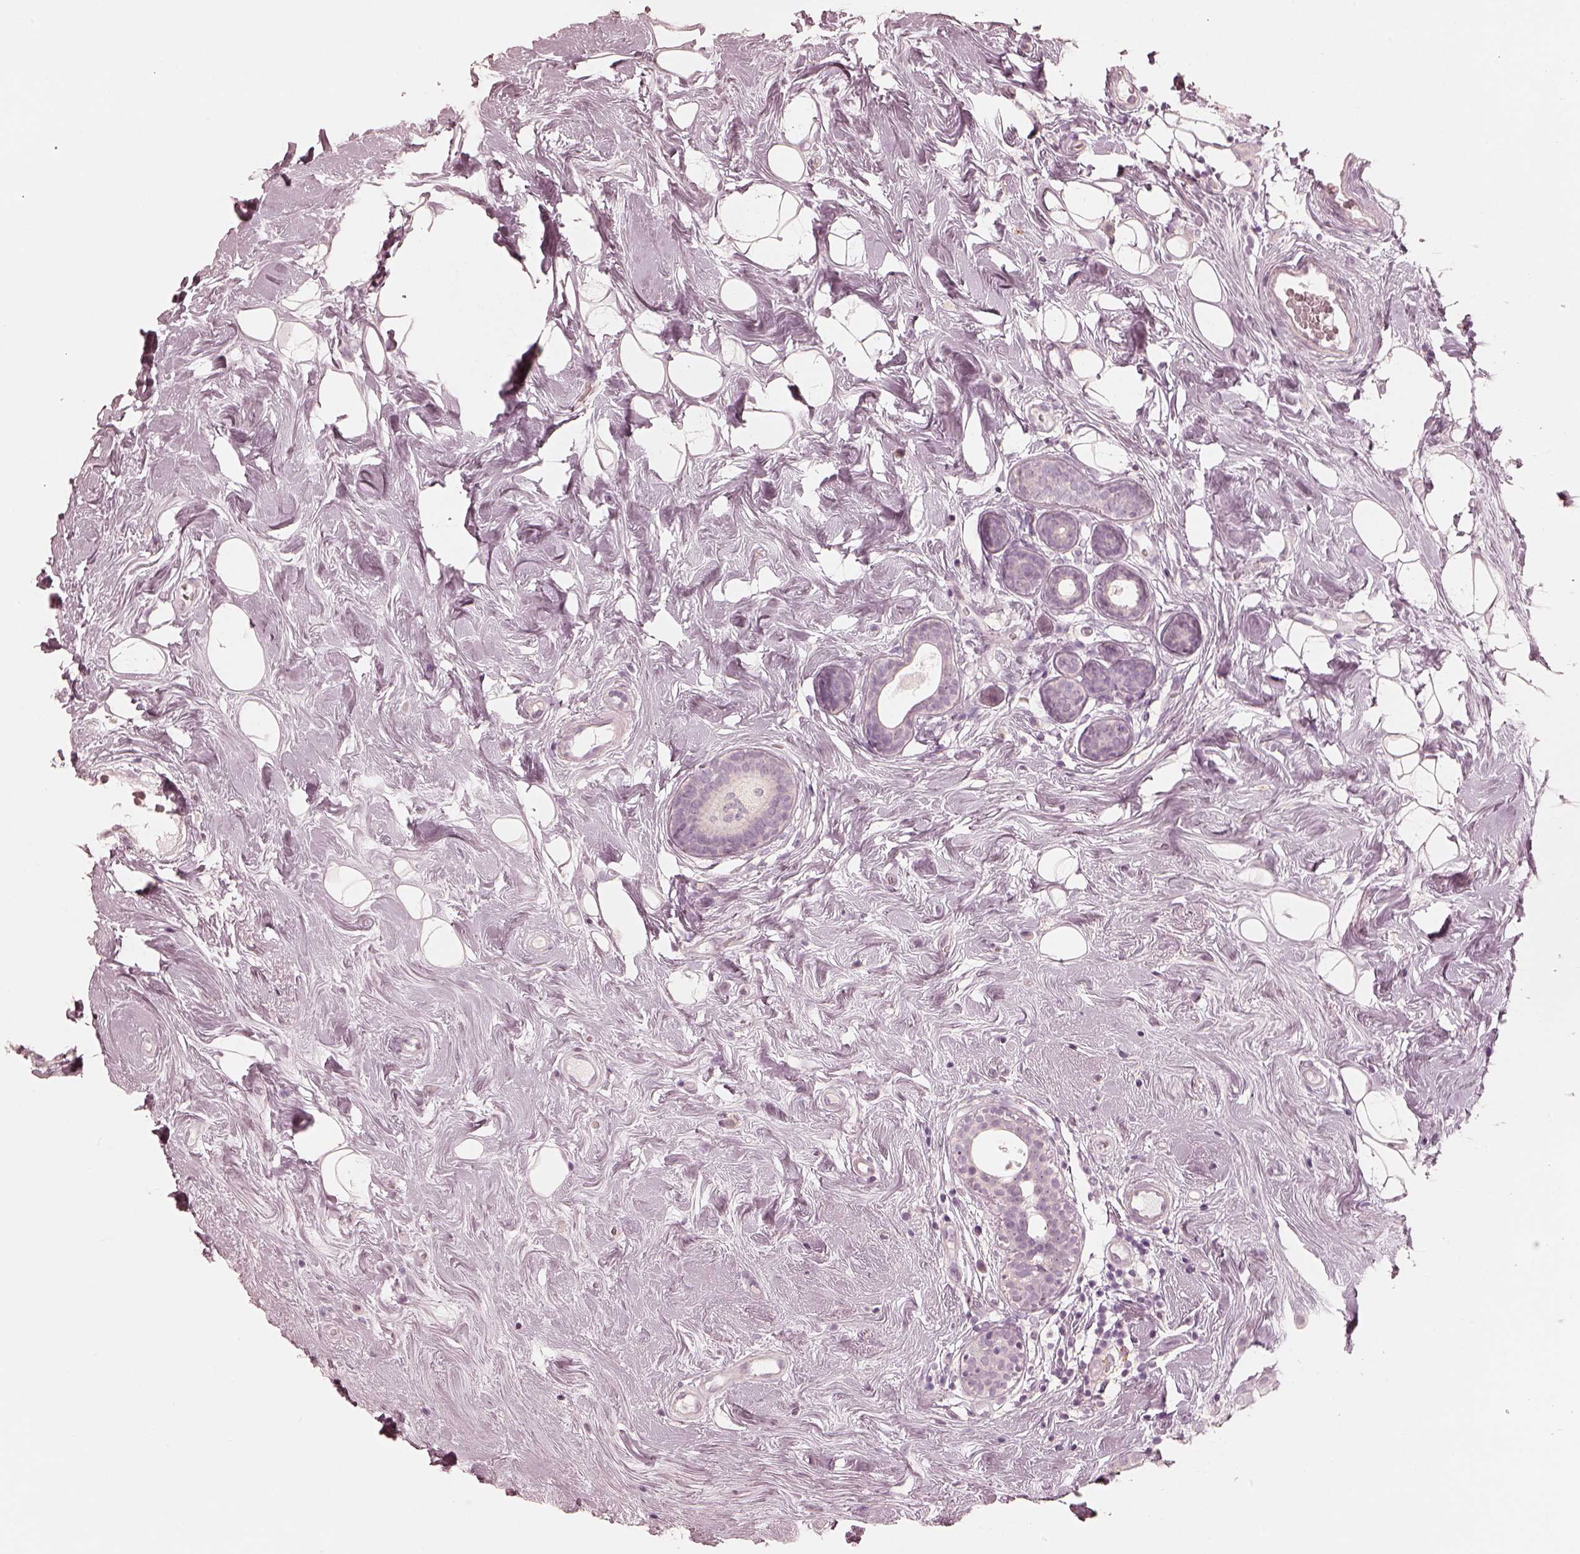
{"staining": {"intensity": "negative", "quantity": "none", "location": "none"}, "tissue": "breast cancer", "cell_type": "Tumor cells", "image_type": "cancer", "snomed": [{"axis": "morphology", "description": "Lobular carcinoma"}, {"axis": "topography", "description": "Breast"}], "caption": "Immunohistochemical staining of breast cancer (lobular carcinoma) demonstrates no significant expression in tumor cells.", "gene": "CALR3", "patient": {"sex": "female", "age": 49}}